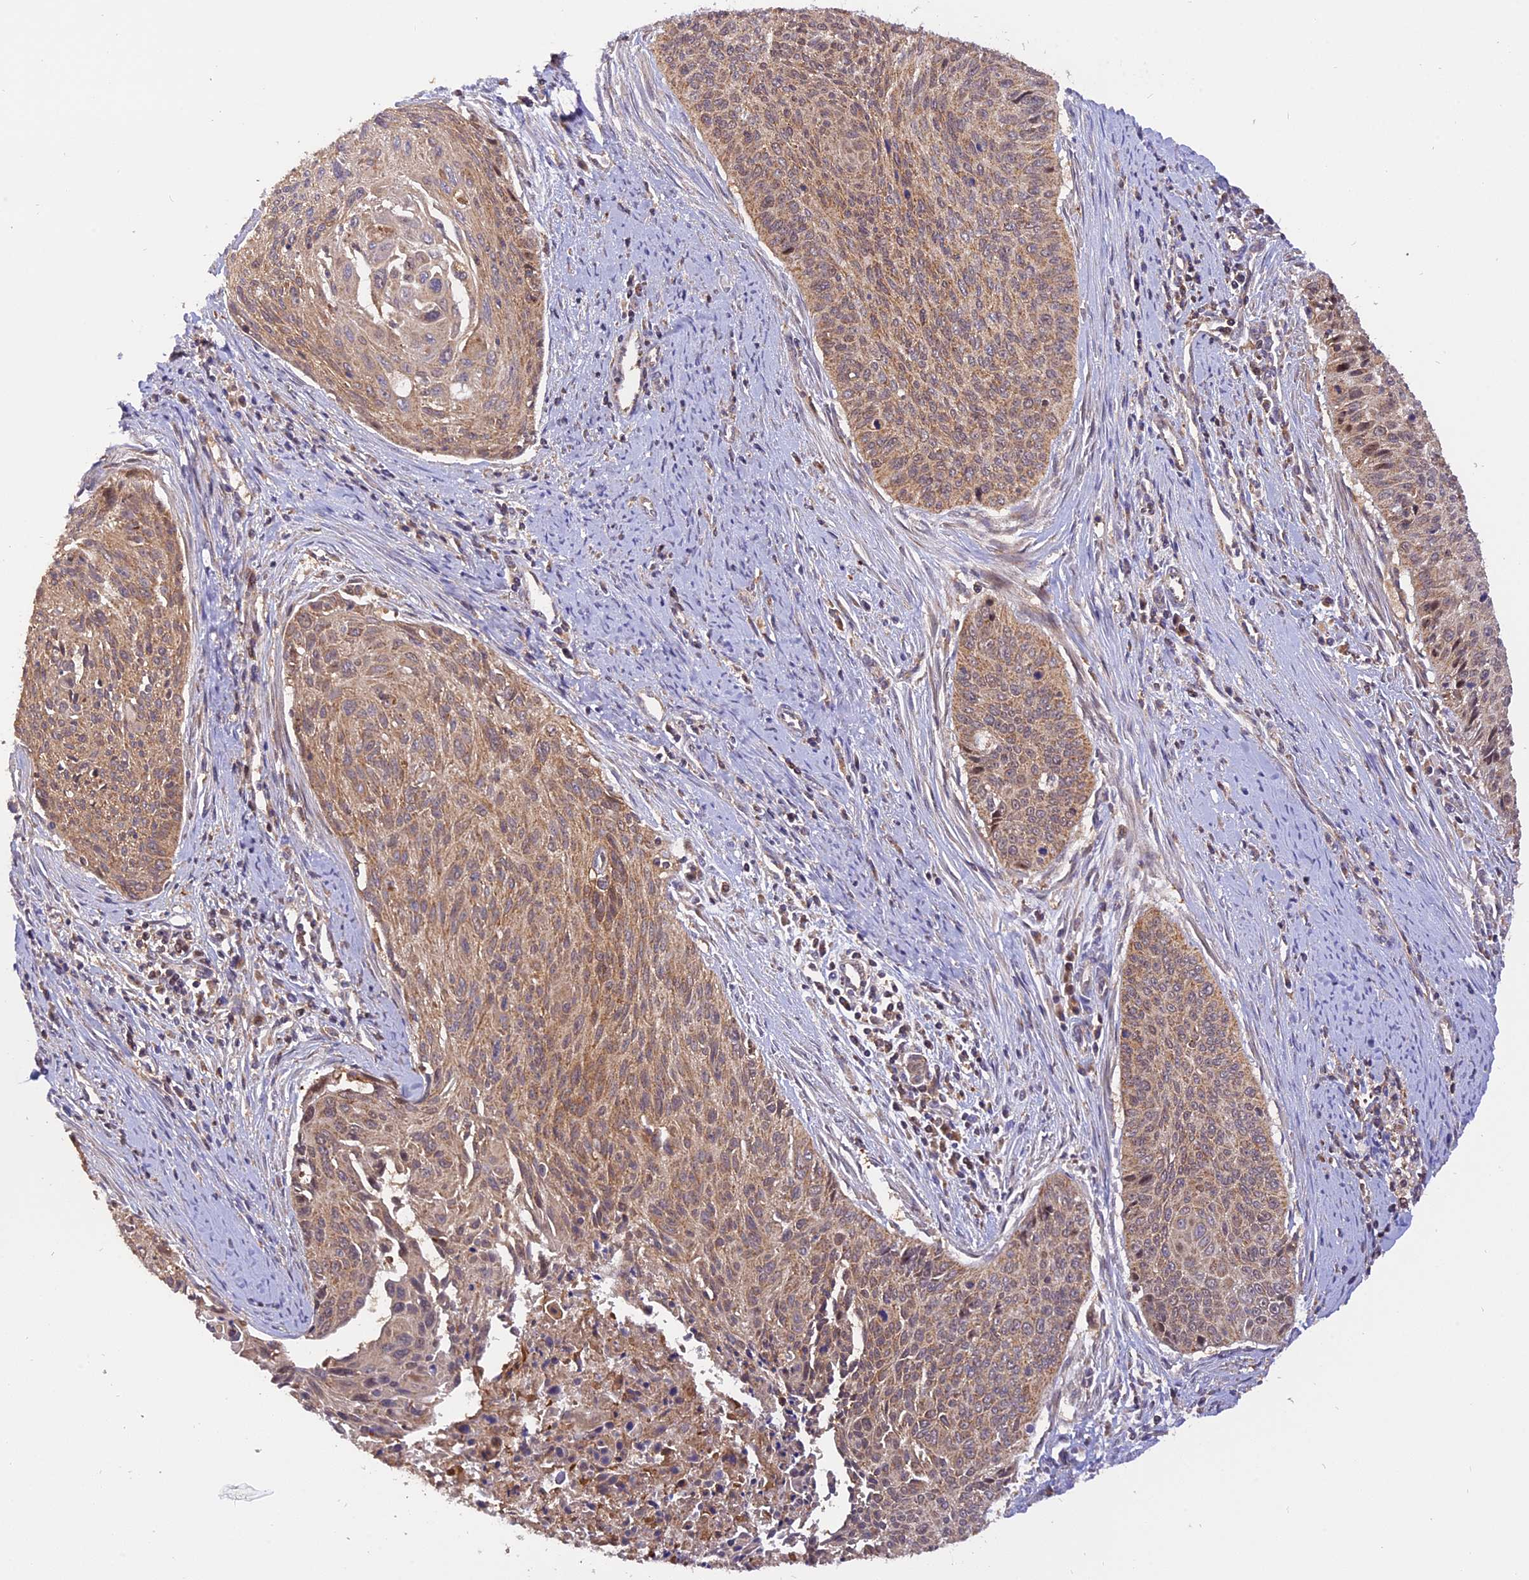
{"staining": {"intensity": "weak", "quantity": ">75%", "location": "cytoplasmic/membranous"}, "tissue": "cervical cancer", "cell_type": "Tumor cells", "image_type": "cancer", "snomed": [{"axis": "morphology", "description": "Squamous cell carcinoma, NOS"}, {"axis": "topography", "description": "Cervix"}], "caption": "Immunohistochemical staining of human squamous cell carcinoma (cervical) demonstrates weak cytoplasmic/membranous protein positivity in about >75% of tumor cells.", "gene": "PEX3", "patient": {"sex": "female", "age": 55}}